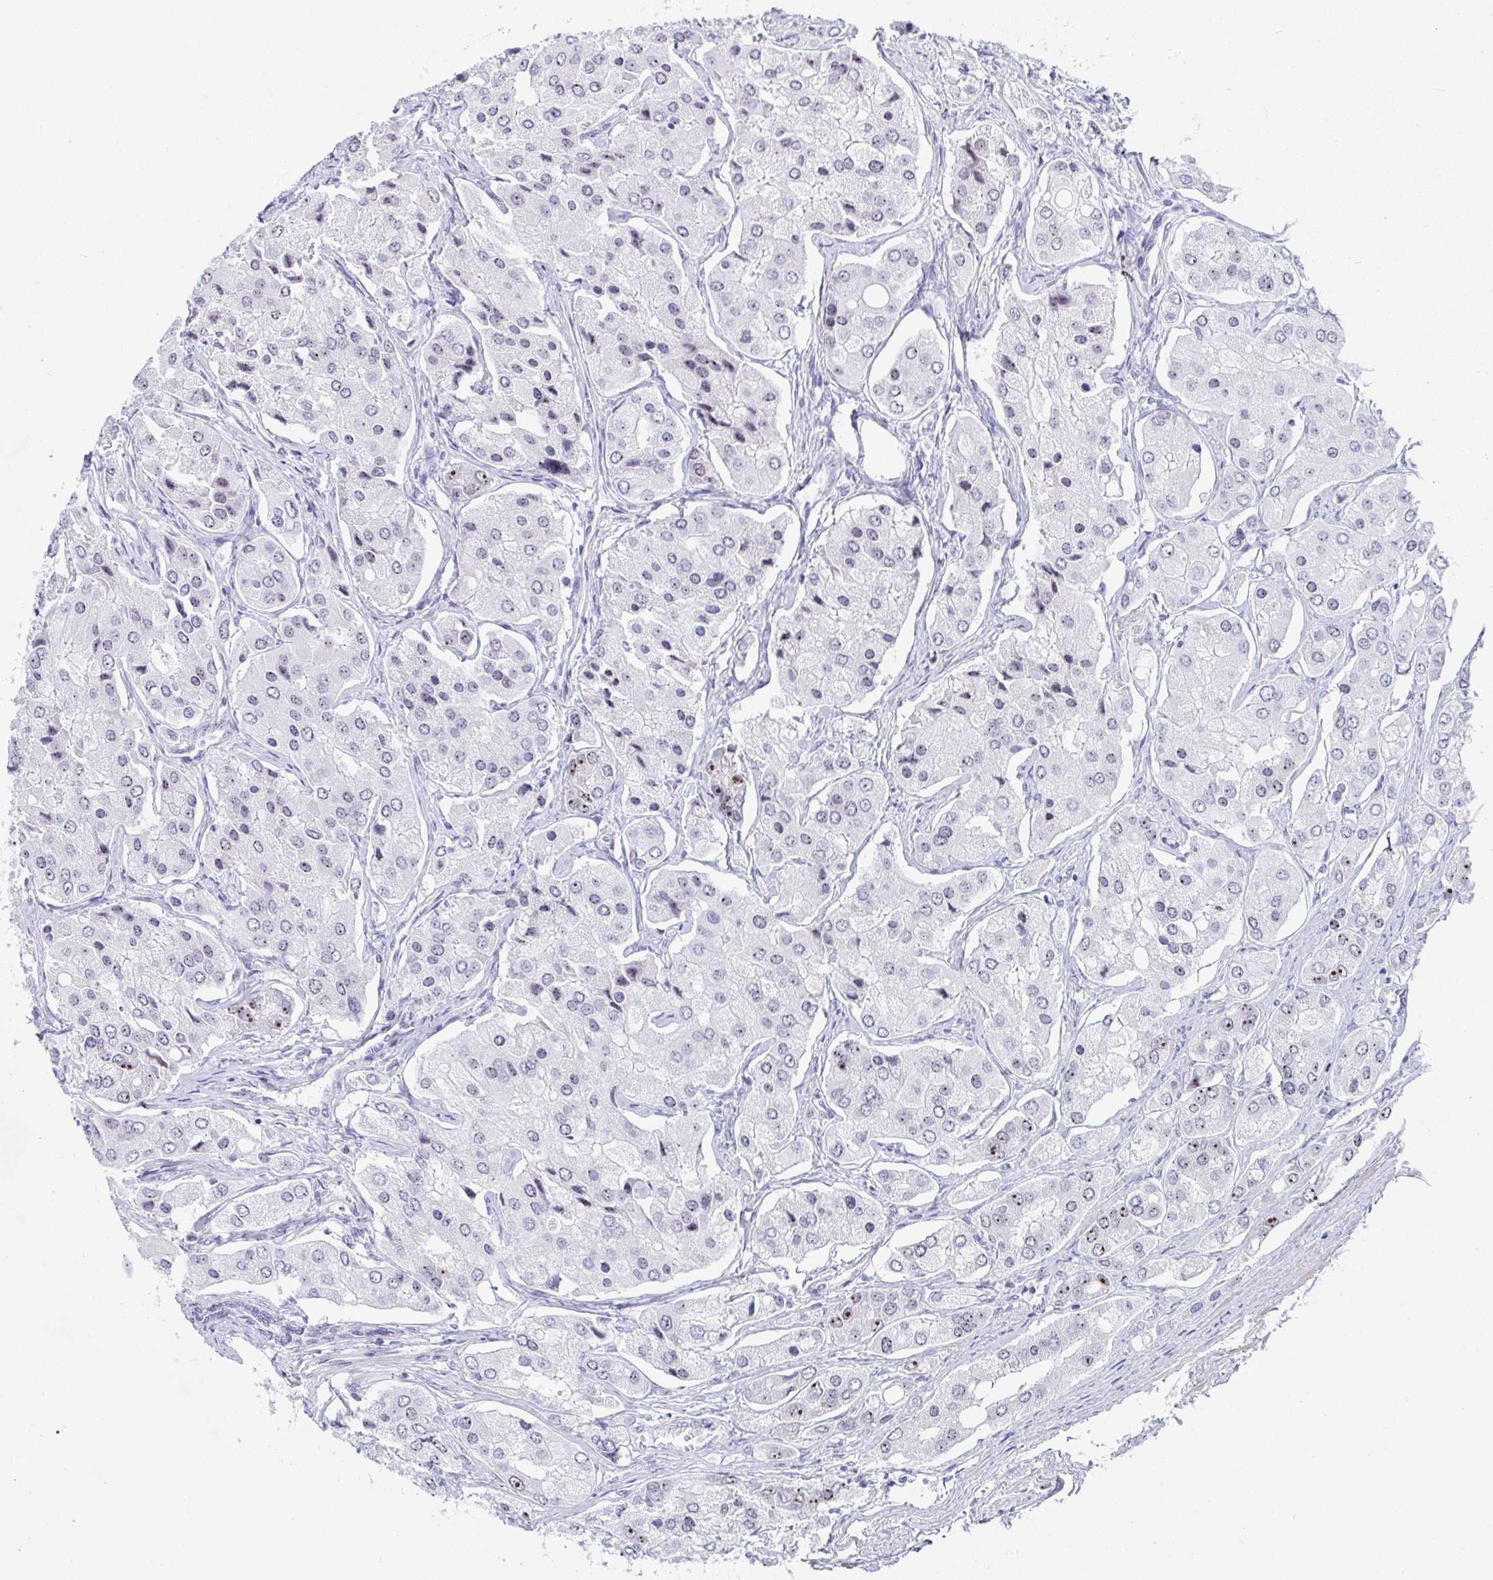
{"staining": {"intensity": "moderate", "quantity": "<25%", "location": "nuclear"}, "tissue": "prostate cancer", "cell_type": "Tumor cells", "image_type": "cancer", "snomed": [{"axis": "morphology", "description": "Adenocarcinoma, Low grade"}, {"axis": "topography", "description": "Prostate"}], "caption": "Prostate adenocarcinoma (low-grade) was stained to show a protein in brown. There is low levels of moderate nuclear positivity in approximately <25% of tumor cells. The staining was performed using DAB, with brown indicating positive protein expression. Nuclei are stained blue with hematoxylin.", "gene": "NOP10", "patient": {"sex": "male", "age": 69}}